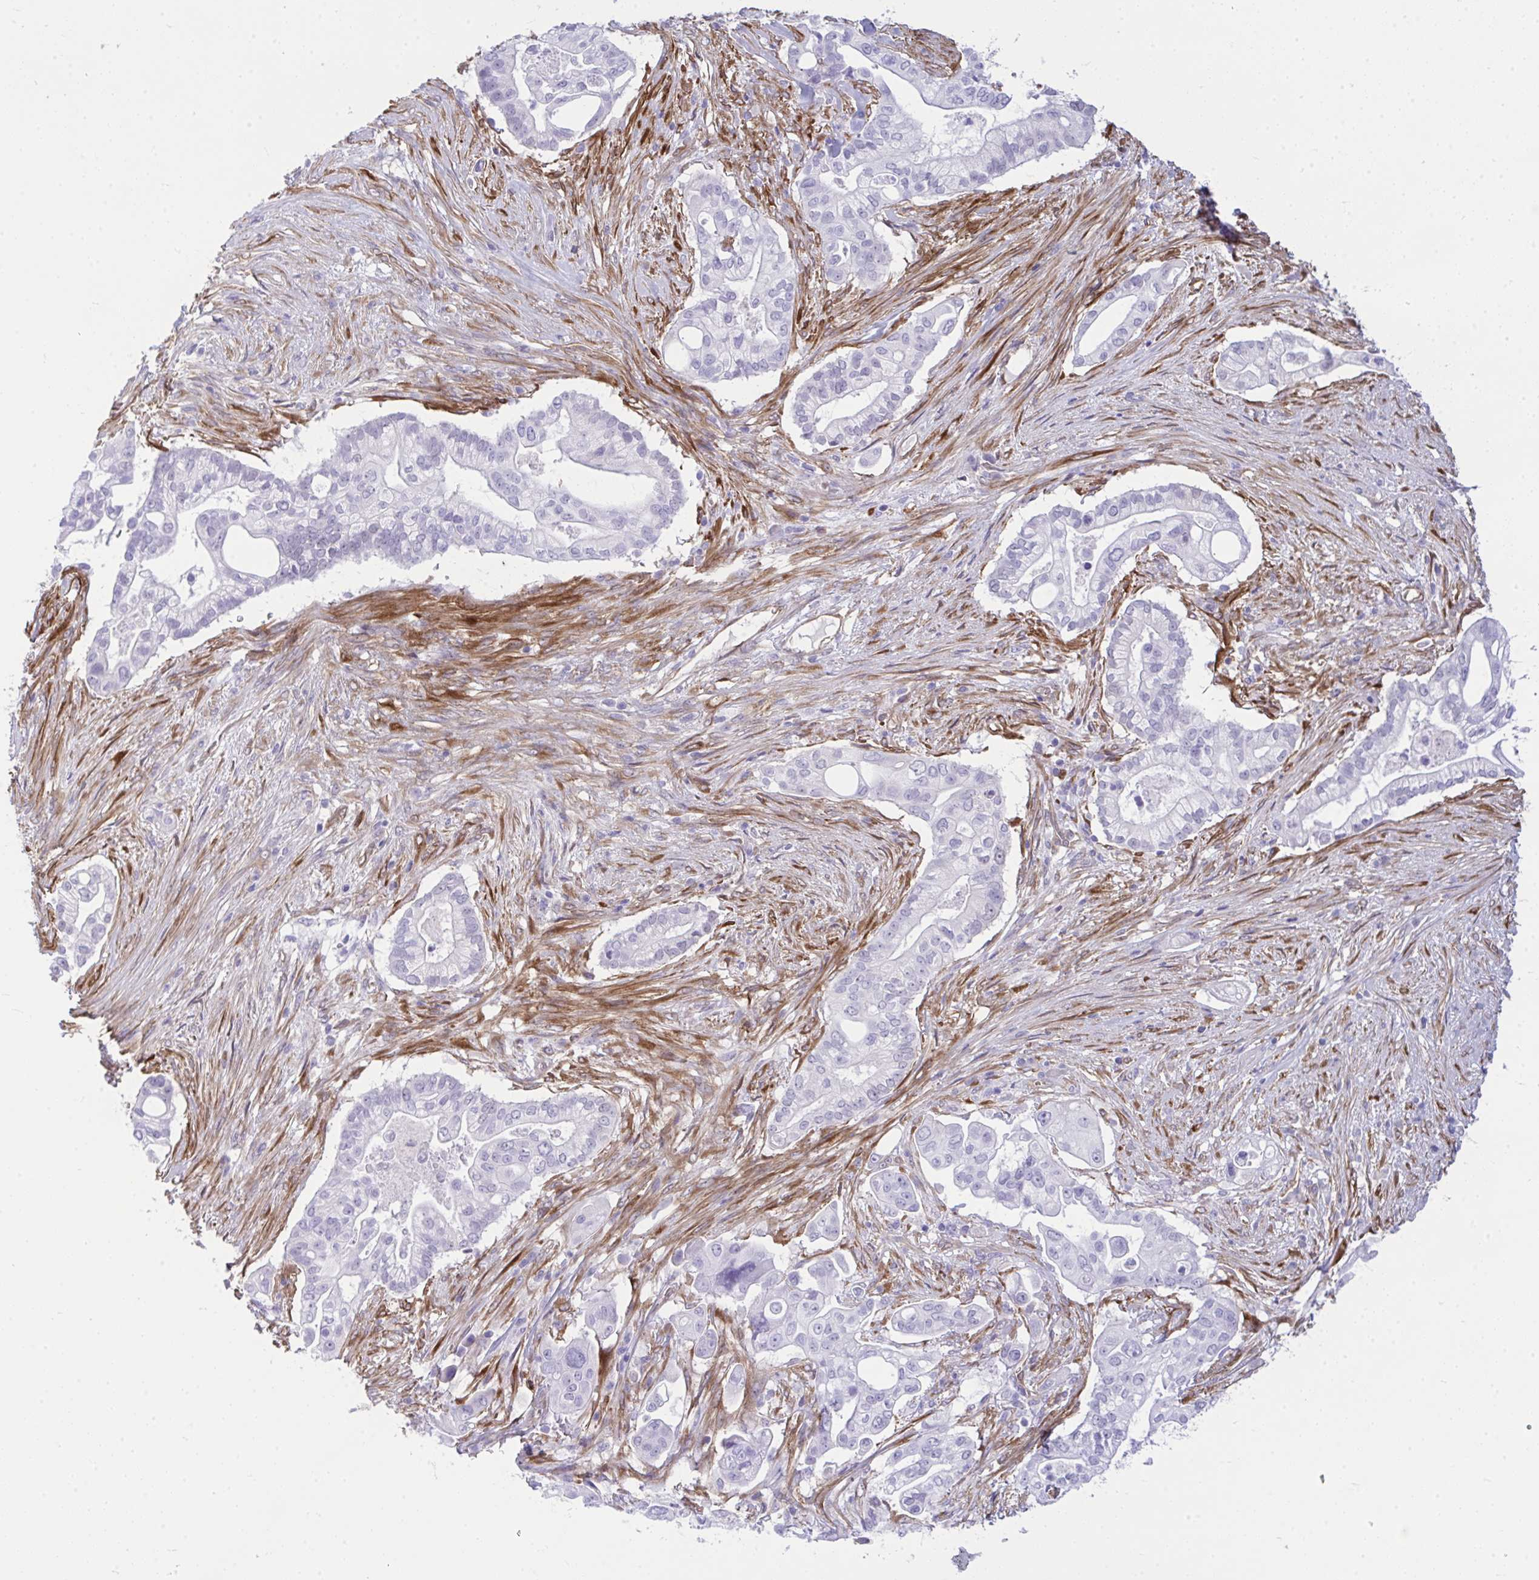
{"staining": {"intensity": "negative", "quantity": "none", "location": "none"}, "tissue": "pancreatic cancer", "cell_type": "Tumor cells", "image_type": "cancer", "snomed": [{"axis": "morphology", "description": "Adenocarcinoma, NOS"}, {"axis": "topography", "description": "Pancreas"}], "caption": "High magnification brightfield microscopy of pancreatic adenocarcinoma stained with DAB (3,3'-diaminobenzidine) (brown) and counterstained with hematoxylin (blue): tumor cells show no significant expression.", "gene": "LIMS2", "patient": {"sex": "female", "age": 69}}